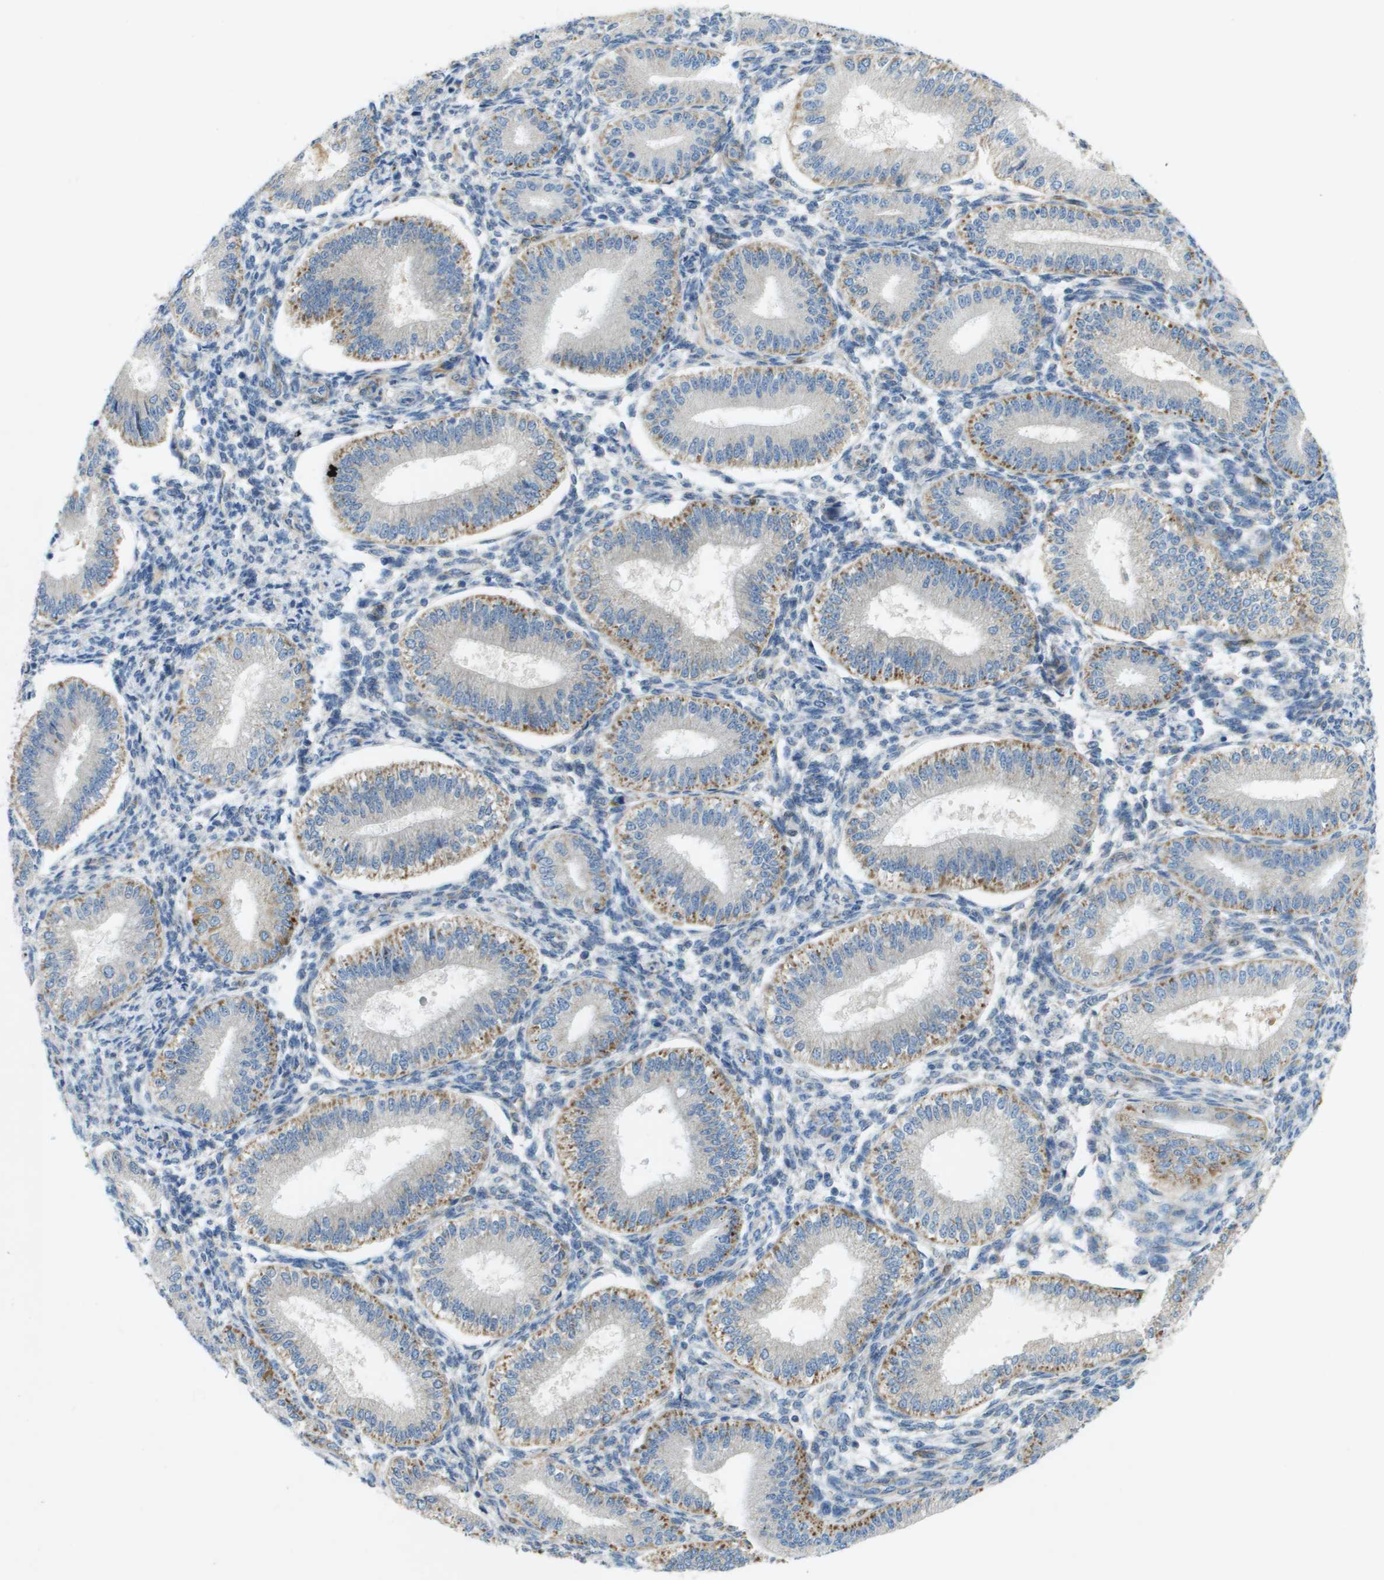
{"staining": {"intensity": "negative", "quantity": "none", "location": "none"}, "tissue": "endometrium", "cell_type": "Cells in endometrial stroma", "image_type": "normal", "snomed": [{"axis": "morphology", "description": "Normal tissue, NOS"}, {"axis": "topography", "description": "Endometrium"}], "caption": "A photomicrograph of endometrium stained for a protein reveals no brown staining in cells in endometrial stroma. (Brightfield microscopy of DAB IHC at high magnification).", "gene": "CYGB", "patient": {"sex": "female", "age": 39}}